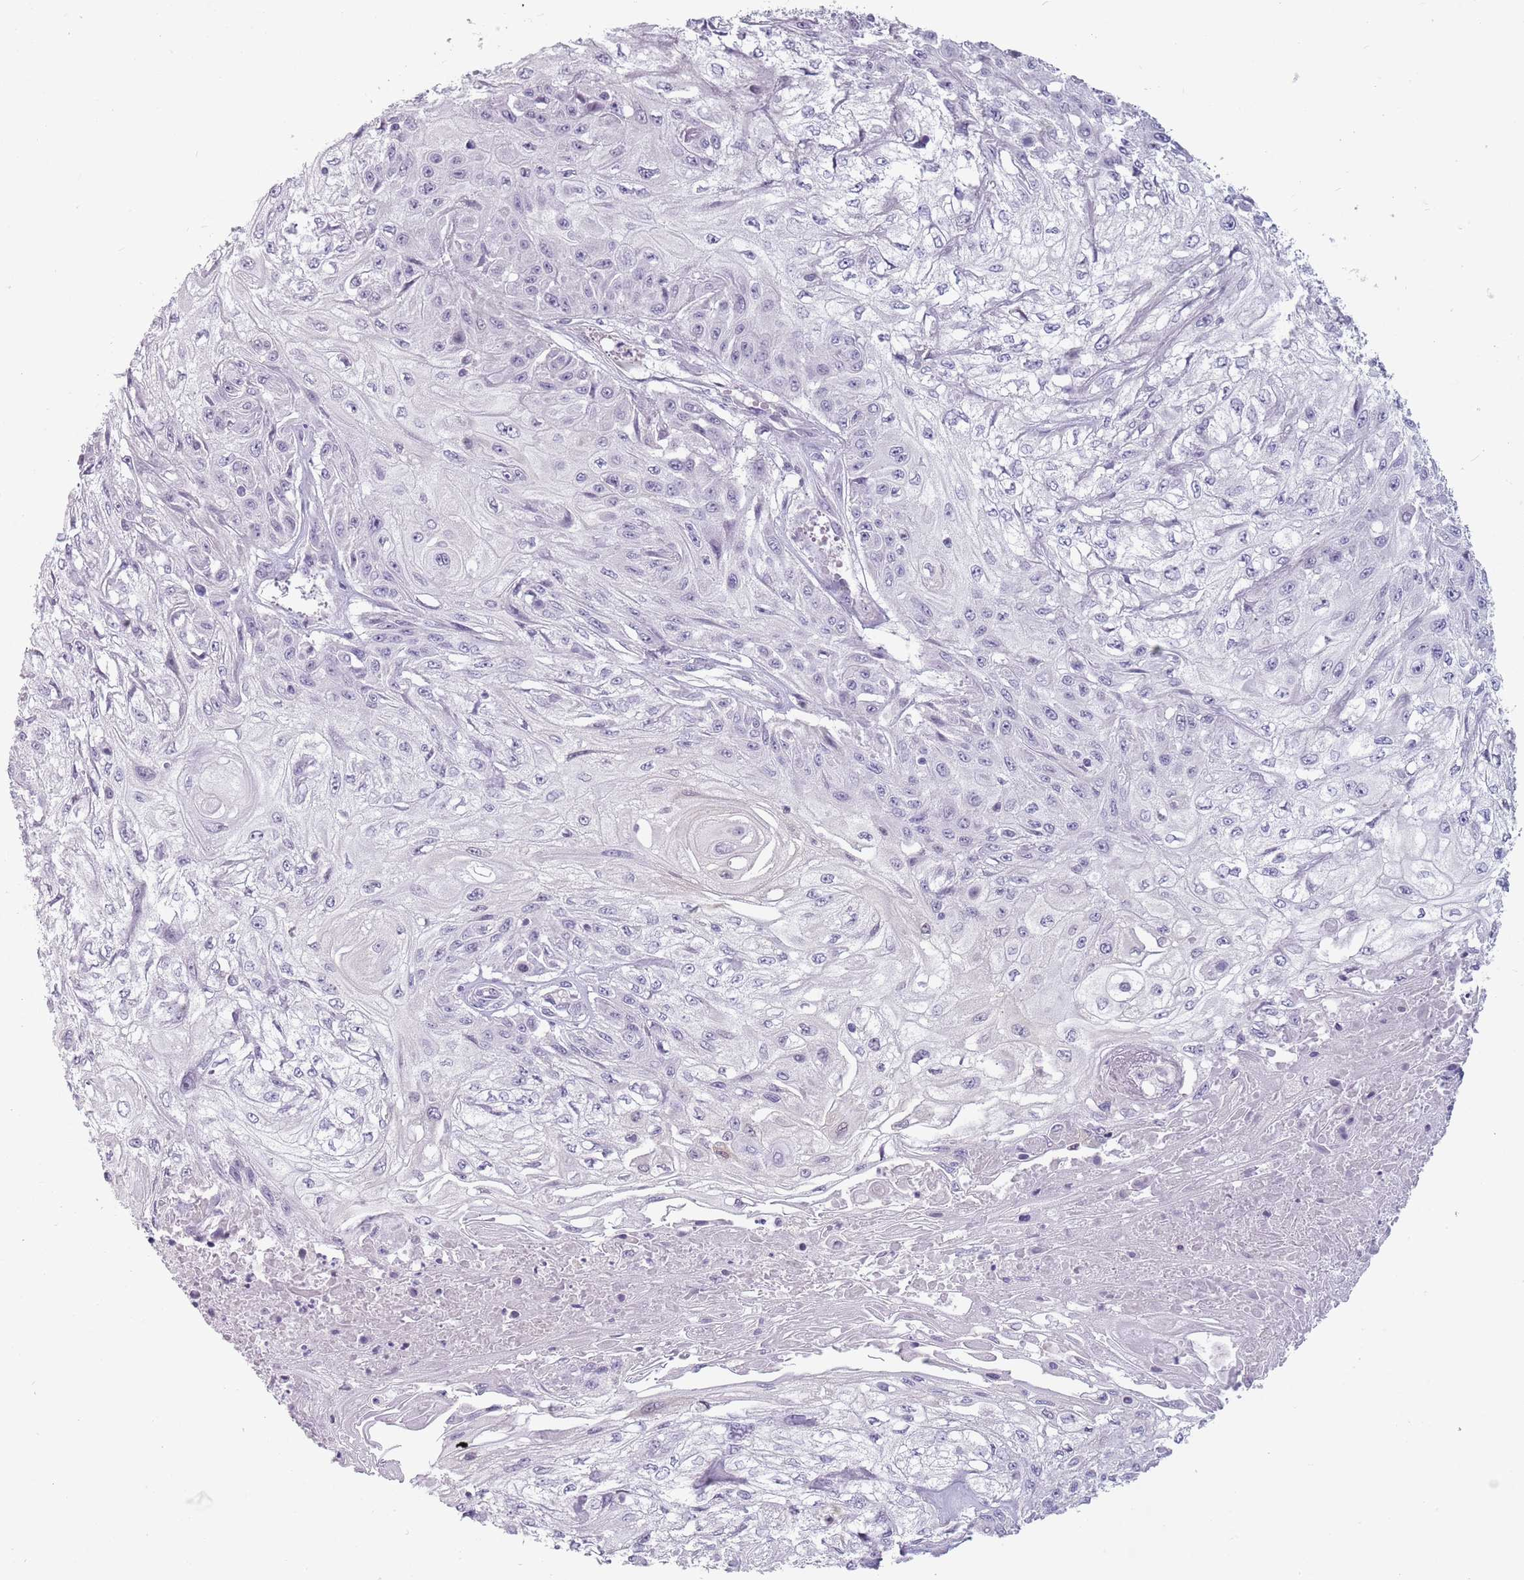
{"staining": {"intensity": "negative", "quantity": "none", "location": "none"}, "tissue": "skin cancer", "cell_type": "Tumor cells", "image_type": "cancer", "snomed": [{"axis": "morphology", "description": "Squamous cell carcinoma, NOS"}, {"axis": "morphology", "description": "Squamous cell carcinoma, metastatic, NOS"}, {"axis": "topography", "description": "Skin"}, {"axis": "topography", "description": "Lymph node"}], "caption": "Human skin squamous cell carcinoma stained for a protein using IHC reveals no staining in tumor cells.", "gene": "CEP19", "patient": {"sex": "male", "age": 75}}